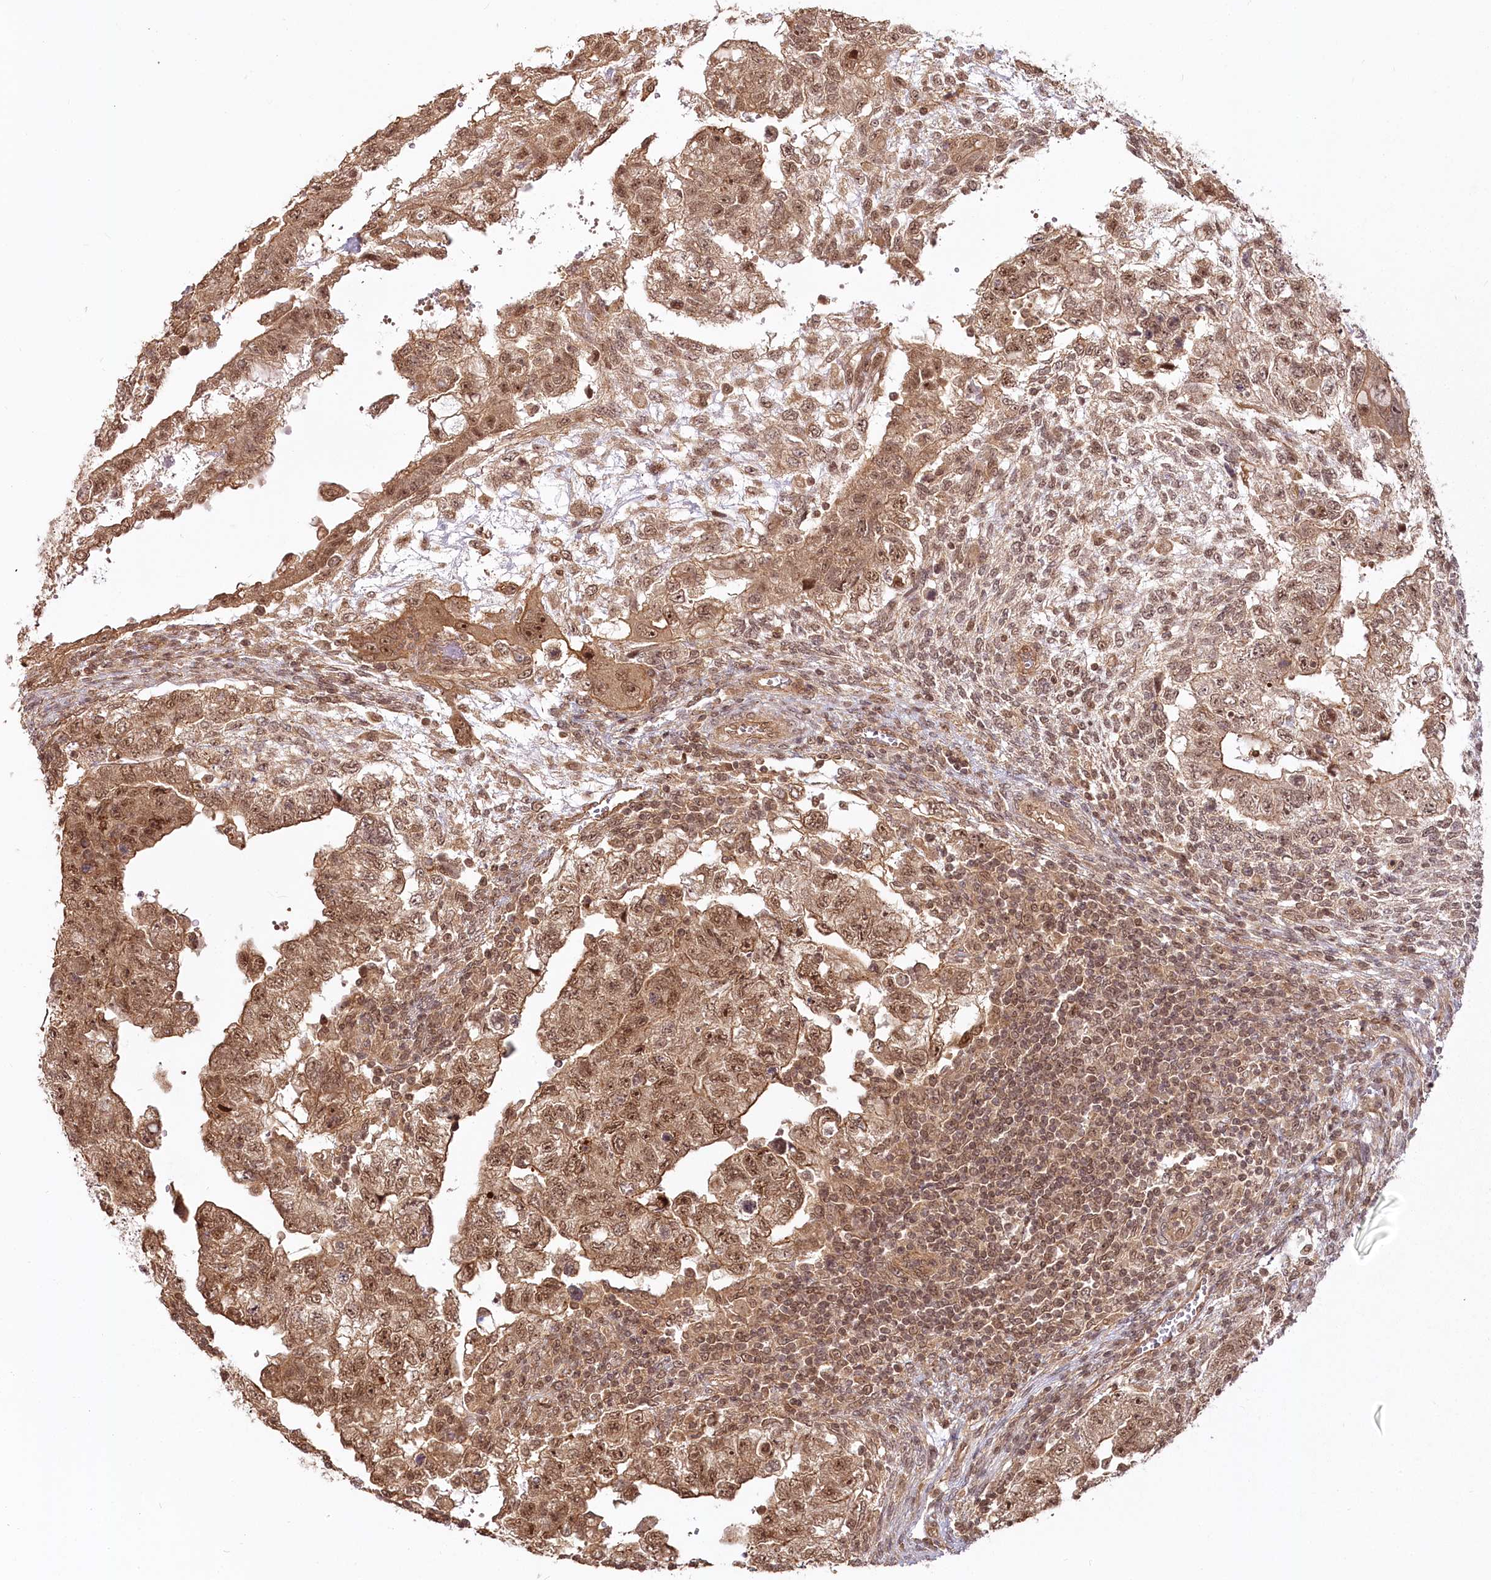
{"staining": {"intensity": "moderate", "quantity": ">75%", "location": "cytoplasmic/membranous,nuclear"}, "tissue": "testis cancer", "cell_type": "Tumor cells", "image_type": "cancer", "snomed": [{"axis": "morphology", "description": "Carcinoma, Embryonal, NOS"}, {"axis": "topography", "description": "Testis"}], "caption": "Tumor cells demonstrate medium levels of moderate cytoplasmic/membranous and nuclear expression in approximately >75% of cells in human testis embryonal carcinoma.", "gene": "R3HDM2", "patient": {"sex": "male", "age": 36}}